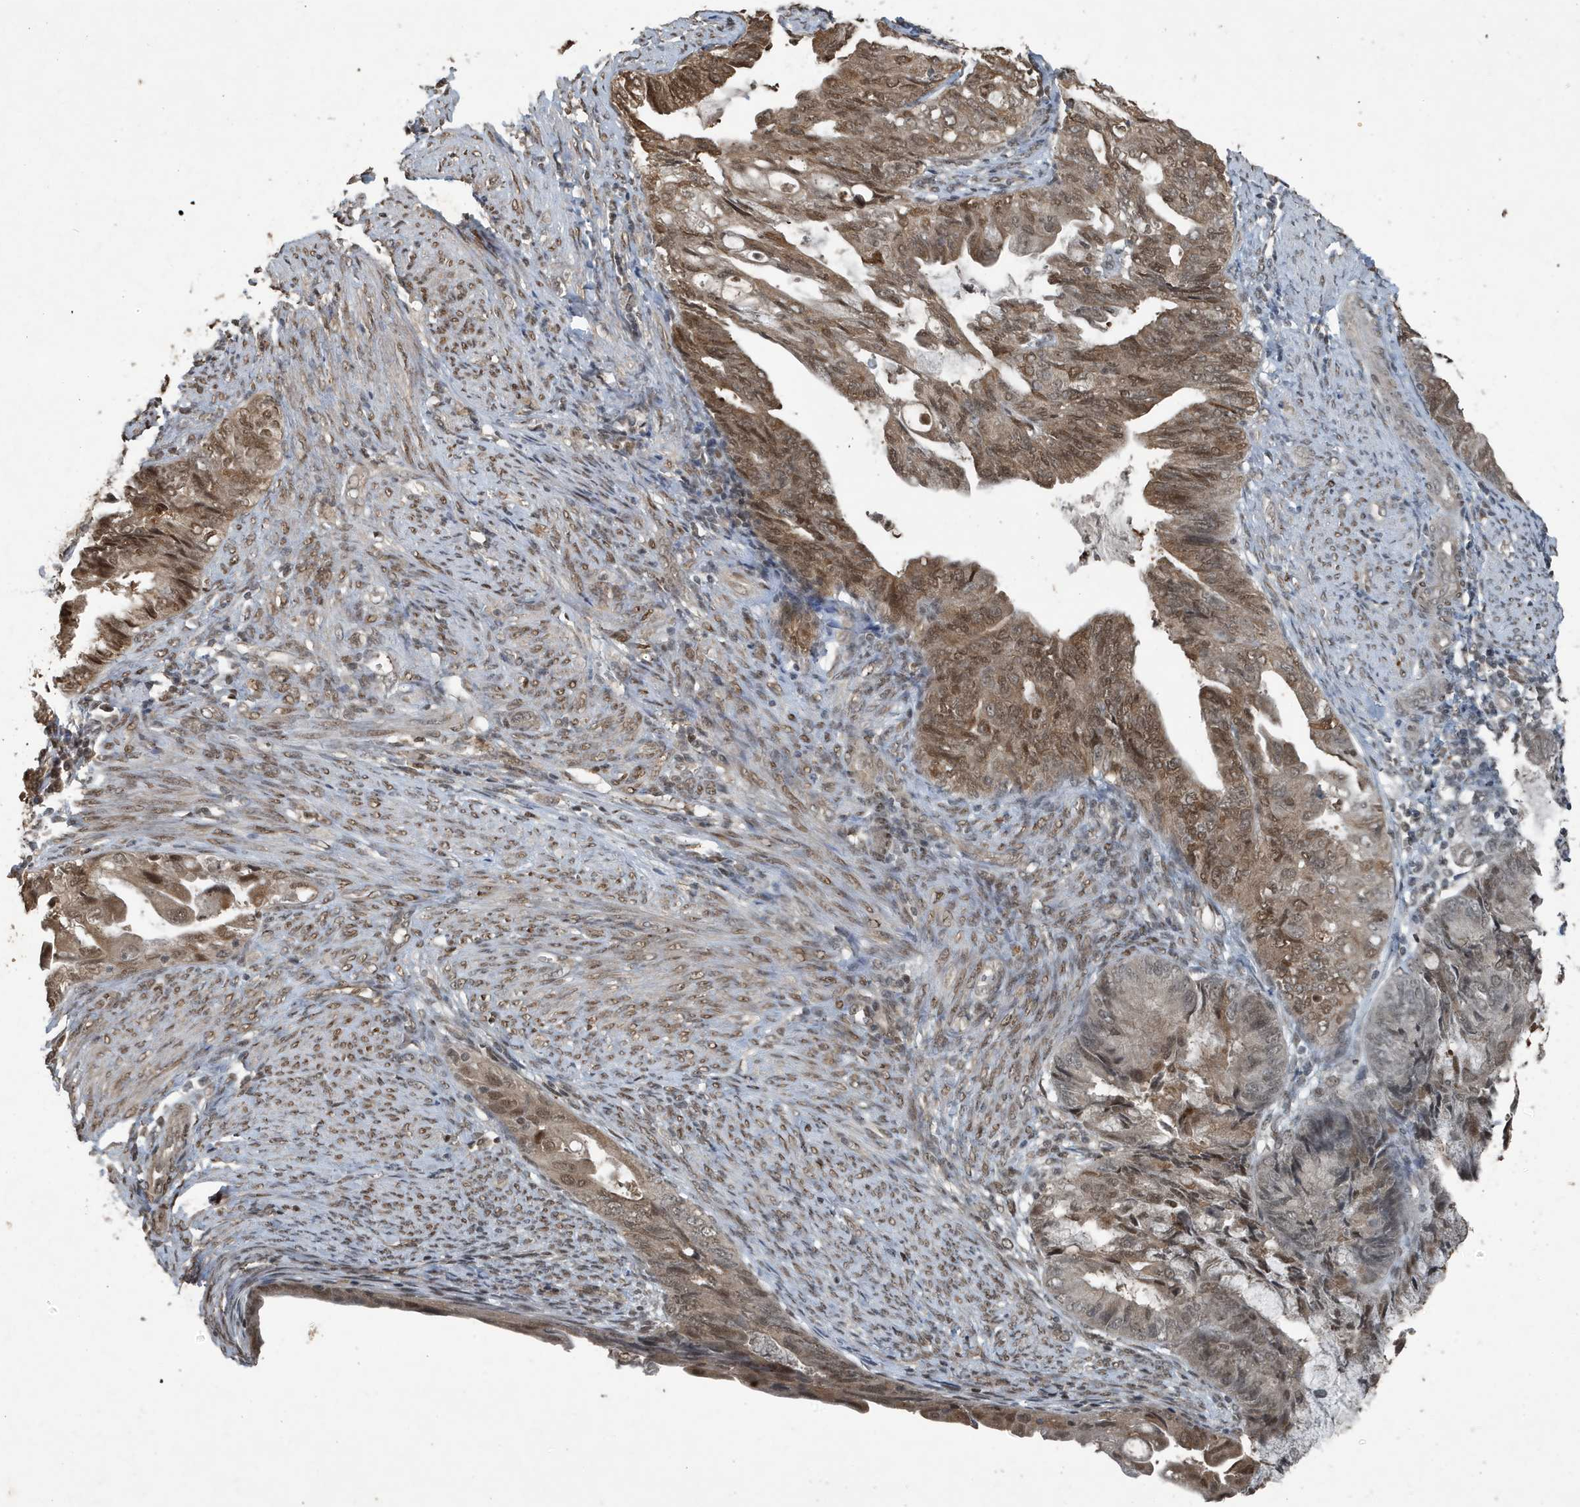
{"staining": {"intensity": "moderate", "quantity": ">75%", "location": "nuclear"}, "tissue": "endometrial cancer", "cell_type": "Tumor cells", "image_type": "cancer", "snomed": [{"axis": "morphology", "description": "Adenocarcinoma, NOS"}, {"axis": "topography", "description": "Endometrium"}], "caption": "The immunohistochemical stain shows moderate nuclear positivity in tumor cells of endometrial adenocarcinoma tissue.", "gene": "HSPA1A", "patient": {"sex": "female", "age": 86}}